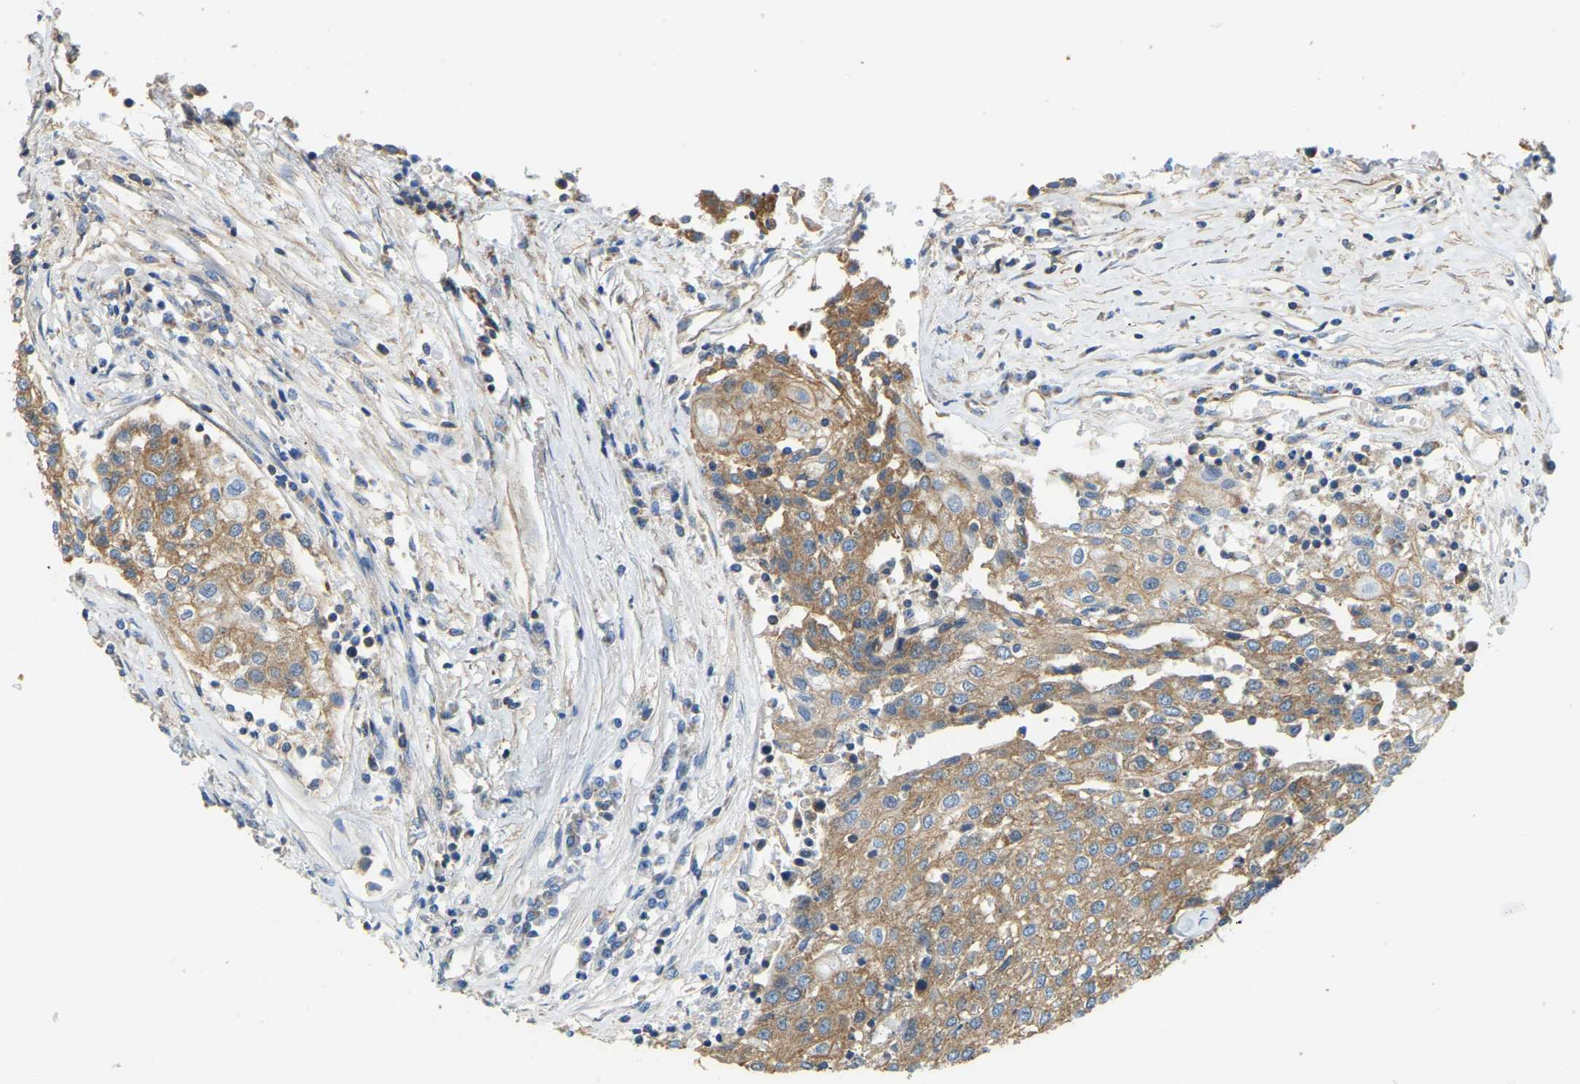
{"staining": {"intensity": "moderate", "quantity": ">75%", "location": "cytoplasmic/membranous"}, "tissue": "urothelial cancer", "cell_type": "Tumor cells", "image_type": "cancer", "snomed": [{"axis": "morphology", "description": "Urothelial carcinoma, High grade"}, {"axis": "topography", "description": "Urinary bladder"}], "caption": "This photomicrograph reveals high-grade urothelial carcinoma stained with immunohistochemistry (IHC) to label a protein in brown. The cytoplasmic/membranous of tumor cells show moderate positivity for the protein. Nuclei are counter-stained blue.", "gene": "AHNAK", "patient": {"sex": "female", "age": 85}}